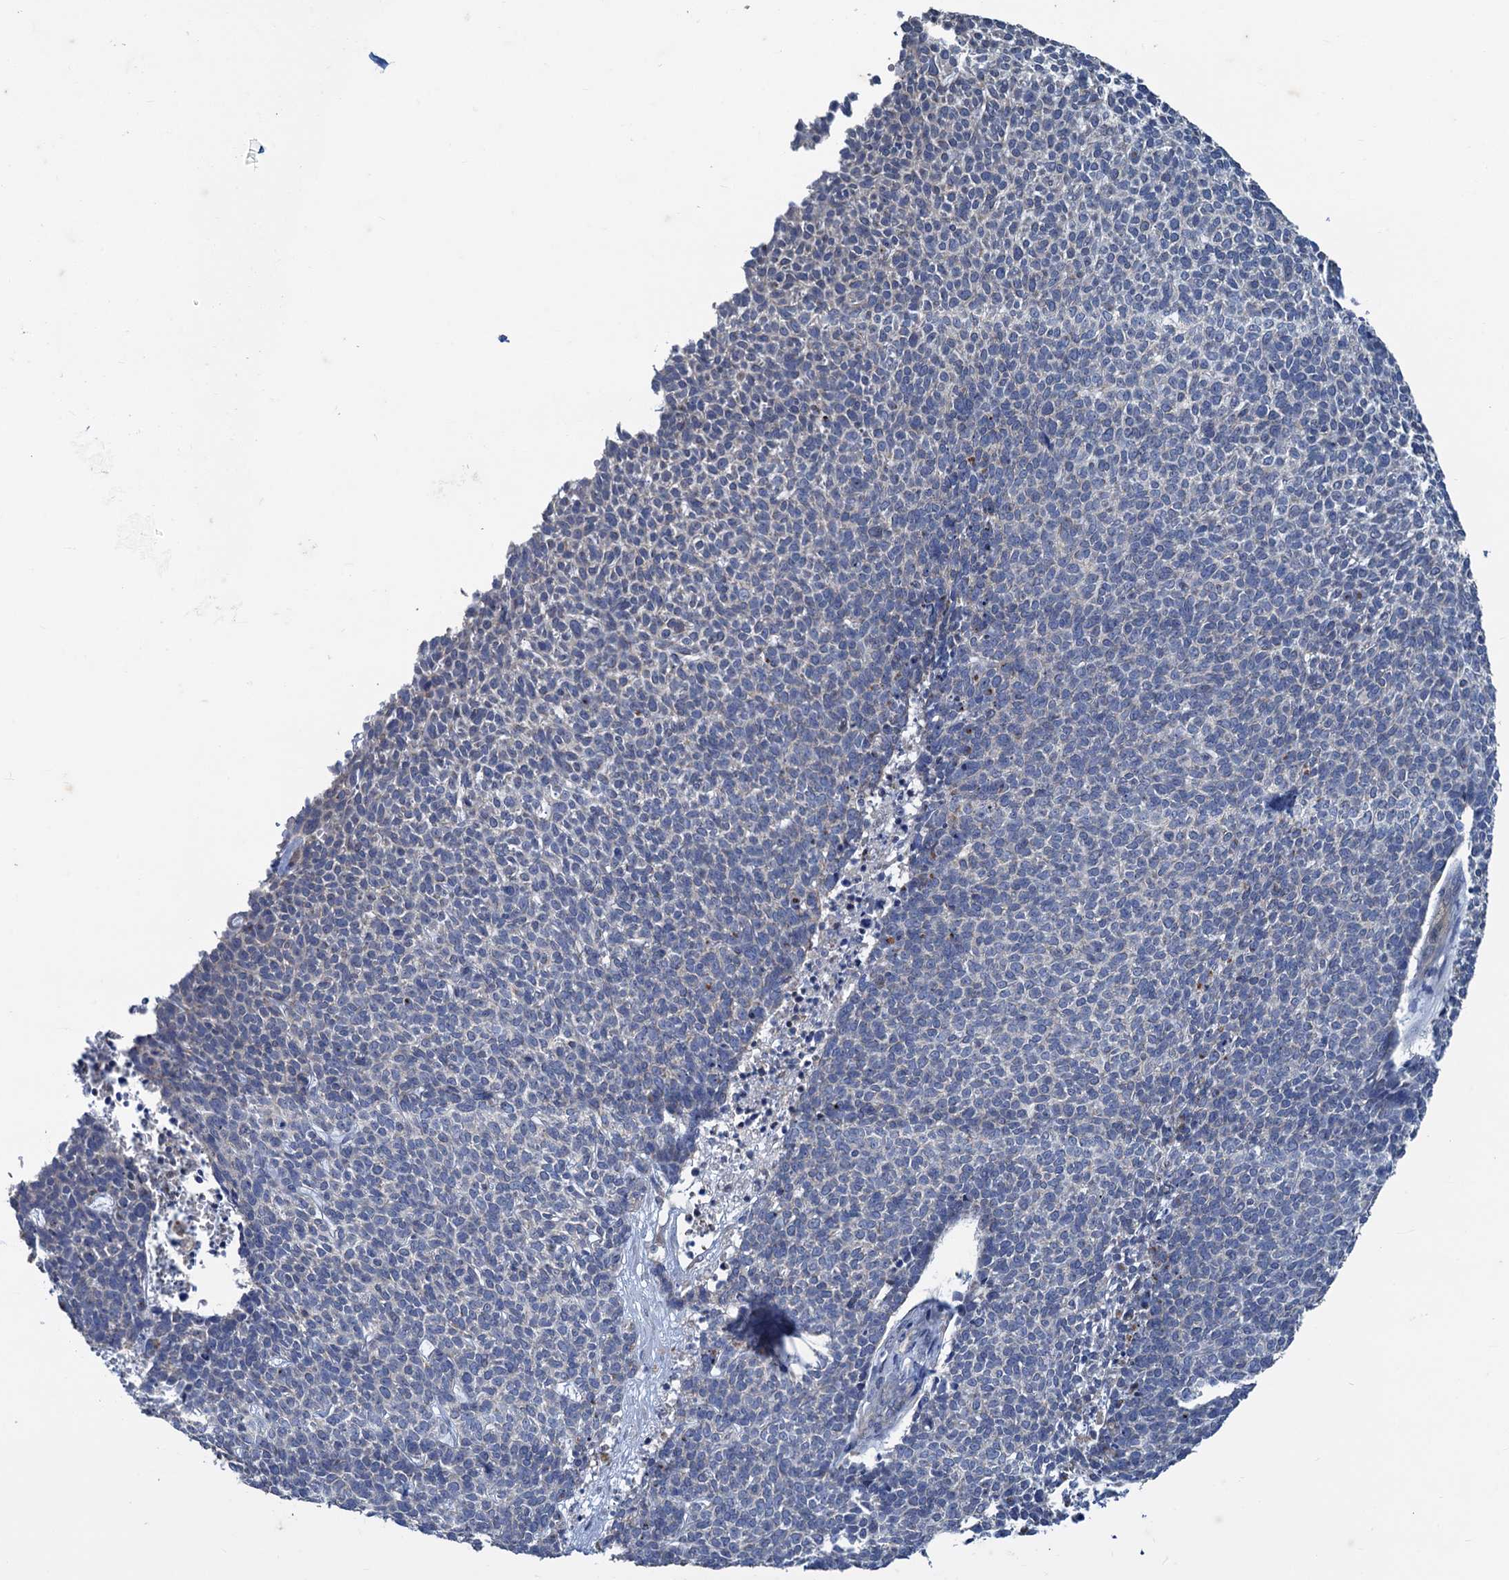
{"staining": {"intensity": "negative", "quantity": "none", "location": "none"}, "tissue": "skin cancer", "cell_type": "Tumor cells", "image_type": "cancer", "snomed": [{"axis": "morphology", "description": "Basal cell carcinoma"}, {"axis": "topography", "description": "Skin"}], "caption": "This is a image of immunohistochemistry staining of basal cell carcinoma (skin), which shows no staining in tumor cells.", "gene": "SMCO3", "patient": {"sex": "female", "age": 84}}